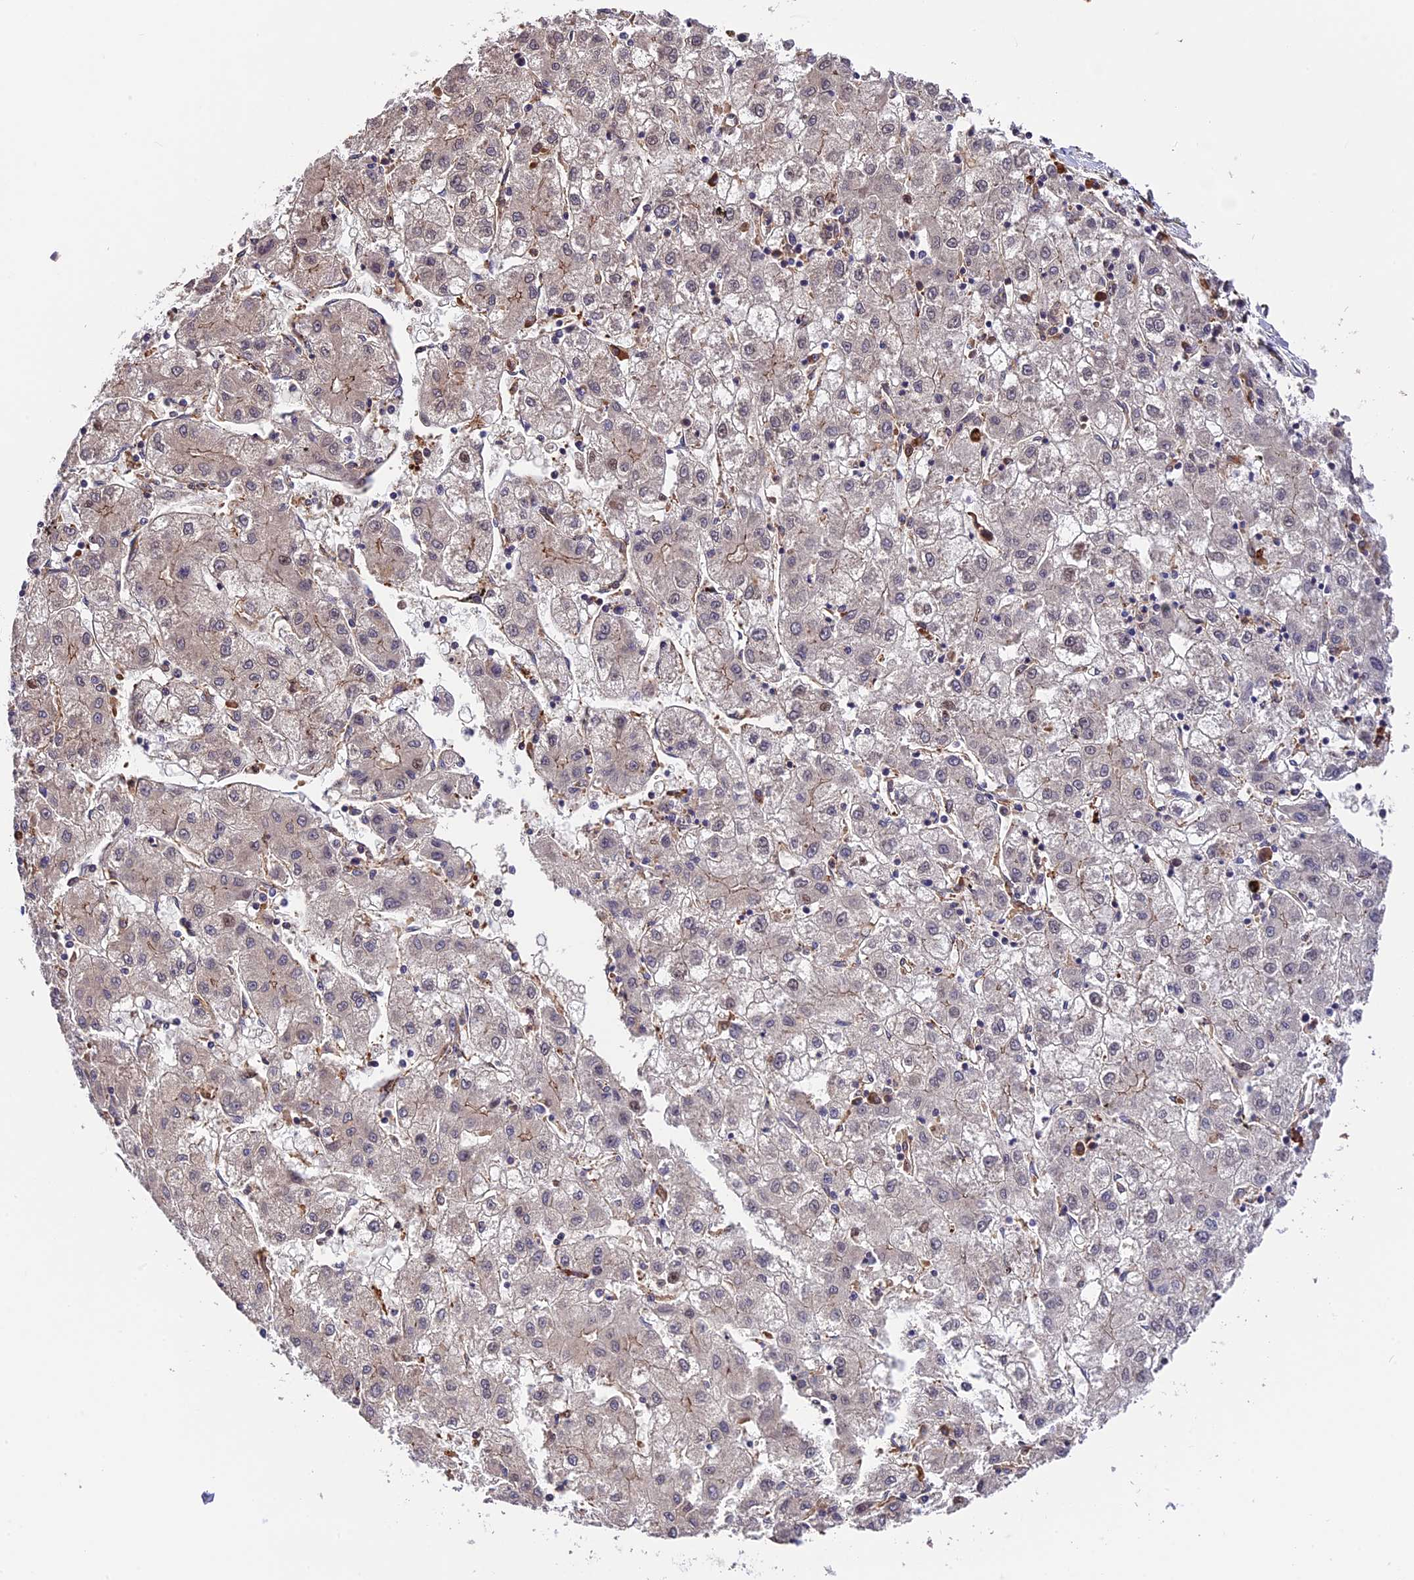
{"staining": {"intensity": "negative", "quantity": "none", "location": "none"}, "tissue": "liver cancer", "cell_type": "Tumor cells", "image_type": "cancer", "snomed": [{"axis": "morphology", "description": "Carcinoma, Hepatocellular, NOS"}, {"axis": "topography", "description": "Liver"}], "caption": "Hepatocellular carcinoma (liver) stained for a protein using immunohistochemistry (IHC) displays no positivity tumor cells.", "gene": "HERPUD1", "patient": {"sex": "male", "age": 72}}